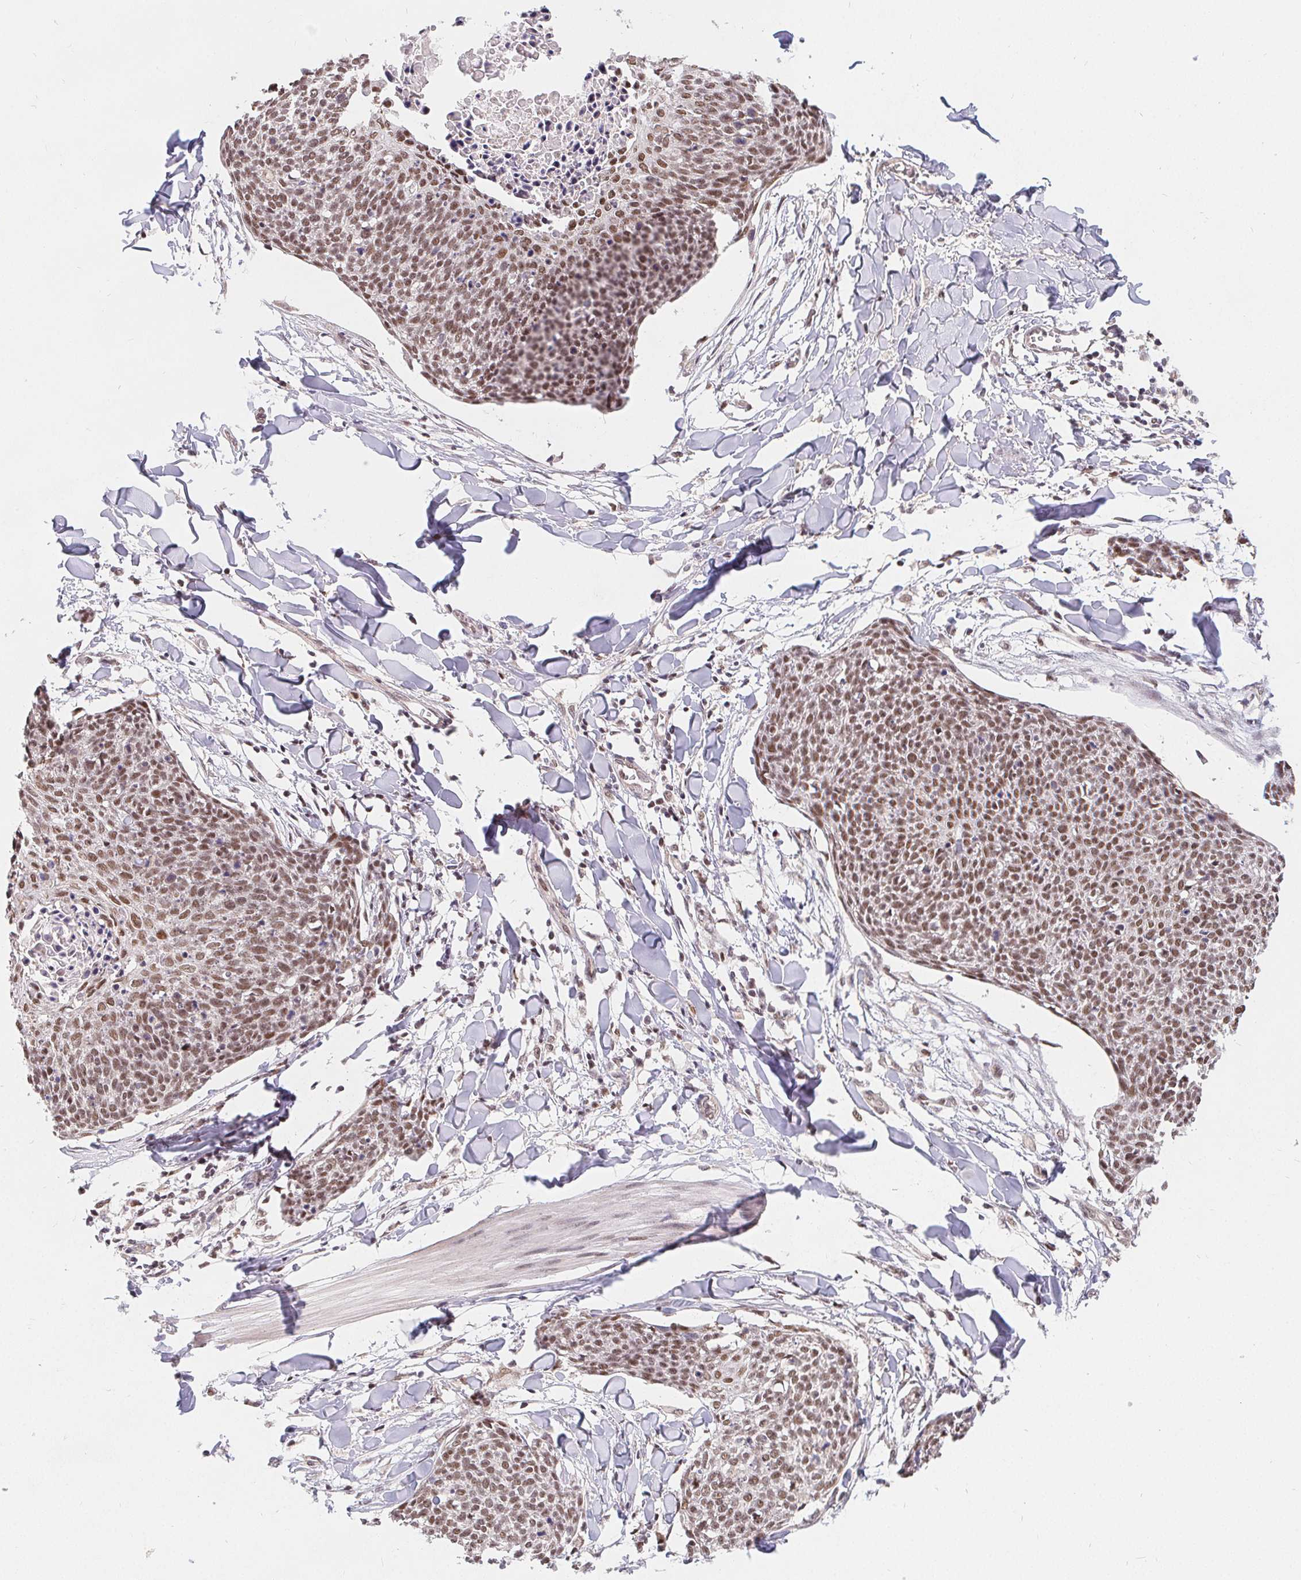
{"staining": {"intensity": "moderate", "quantity": ">75%", "location": "nuclear"}, "tissue": "skin cancer", "cell_type": "Tumor cells", "image_type": "cancer", "snomed": [{"axis": "morphology", "description": "Squamous cell carcinoma, NOS"}, {"axis": "topography", "description": "Skin"}, {"axis": "topography", "description": "Vulva"}], "caption": "Immunohistochemistry of squamous cell carcinoma (skin) displays medium levels of moderate nuclear positivity in about >75% of tumor cells. (DAB (3,3'-diaminobenzidine) IHC with brightfield microscopy, high magnification).", "gene": "POU2F1", "patient": {"sex": "female", "age": 75}}